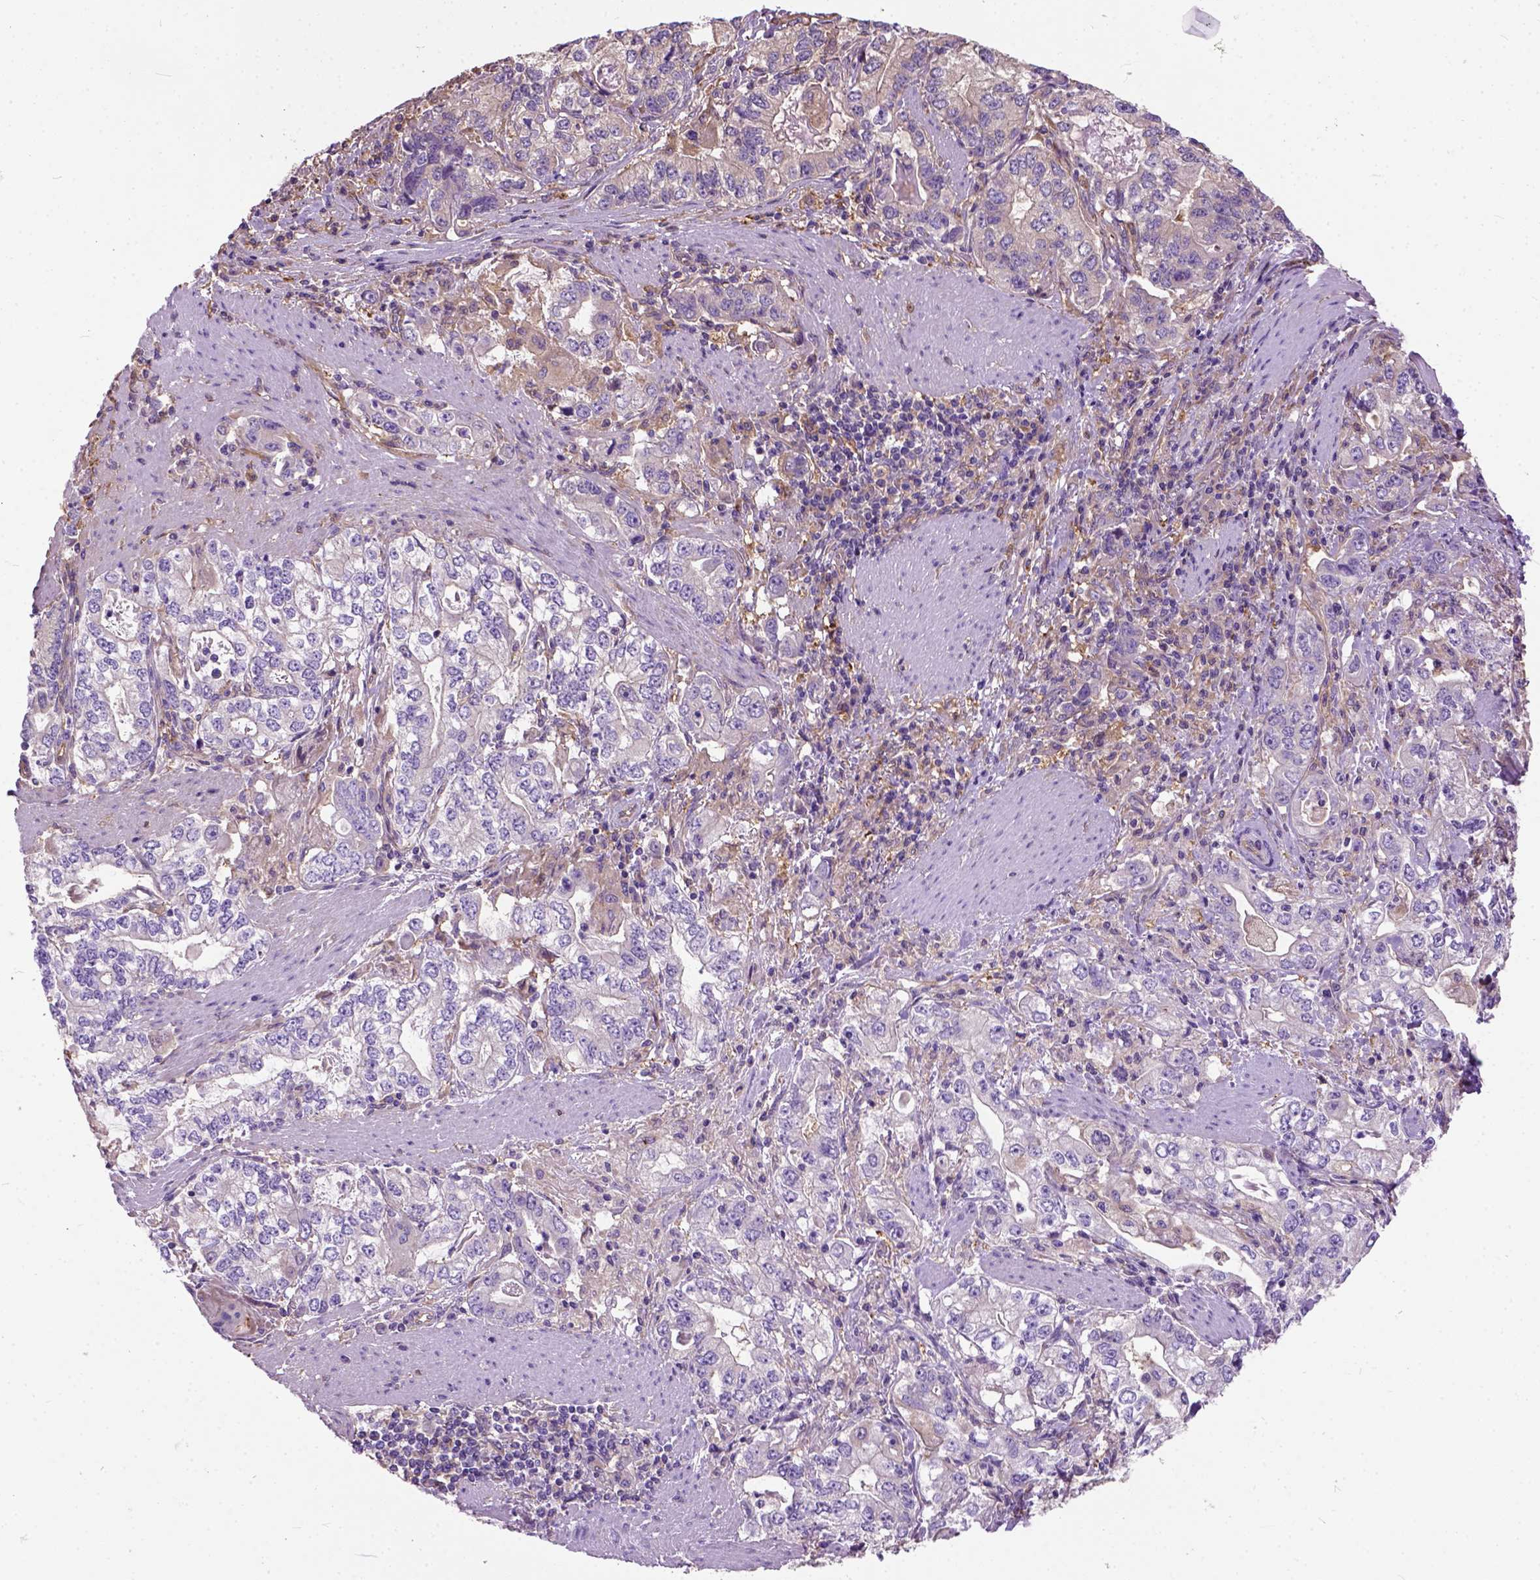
{"staining": {"intensity": "negative", "quantity": "none", "location": "none"}, "tissue": "stomach cancer", "cell_type": "Tumor cells", "image_type": "cancer", "snomed": [{"axis": "morphology", "description": "Adenocarcinoma, NOS"}, {"axis": "topography", "description": "Stomach, lower"}], "caption": "Stomach cancer (adenocarcinoma) was stained to show a protein in brown. There is no significant expression in tumor cells.", "gene": "SEMA4F", "patient": {"sex": "female", "age": 72}}